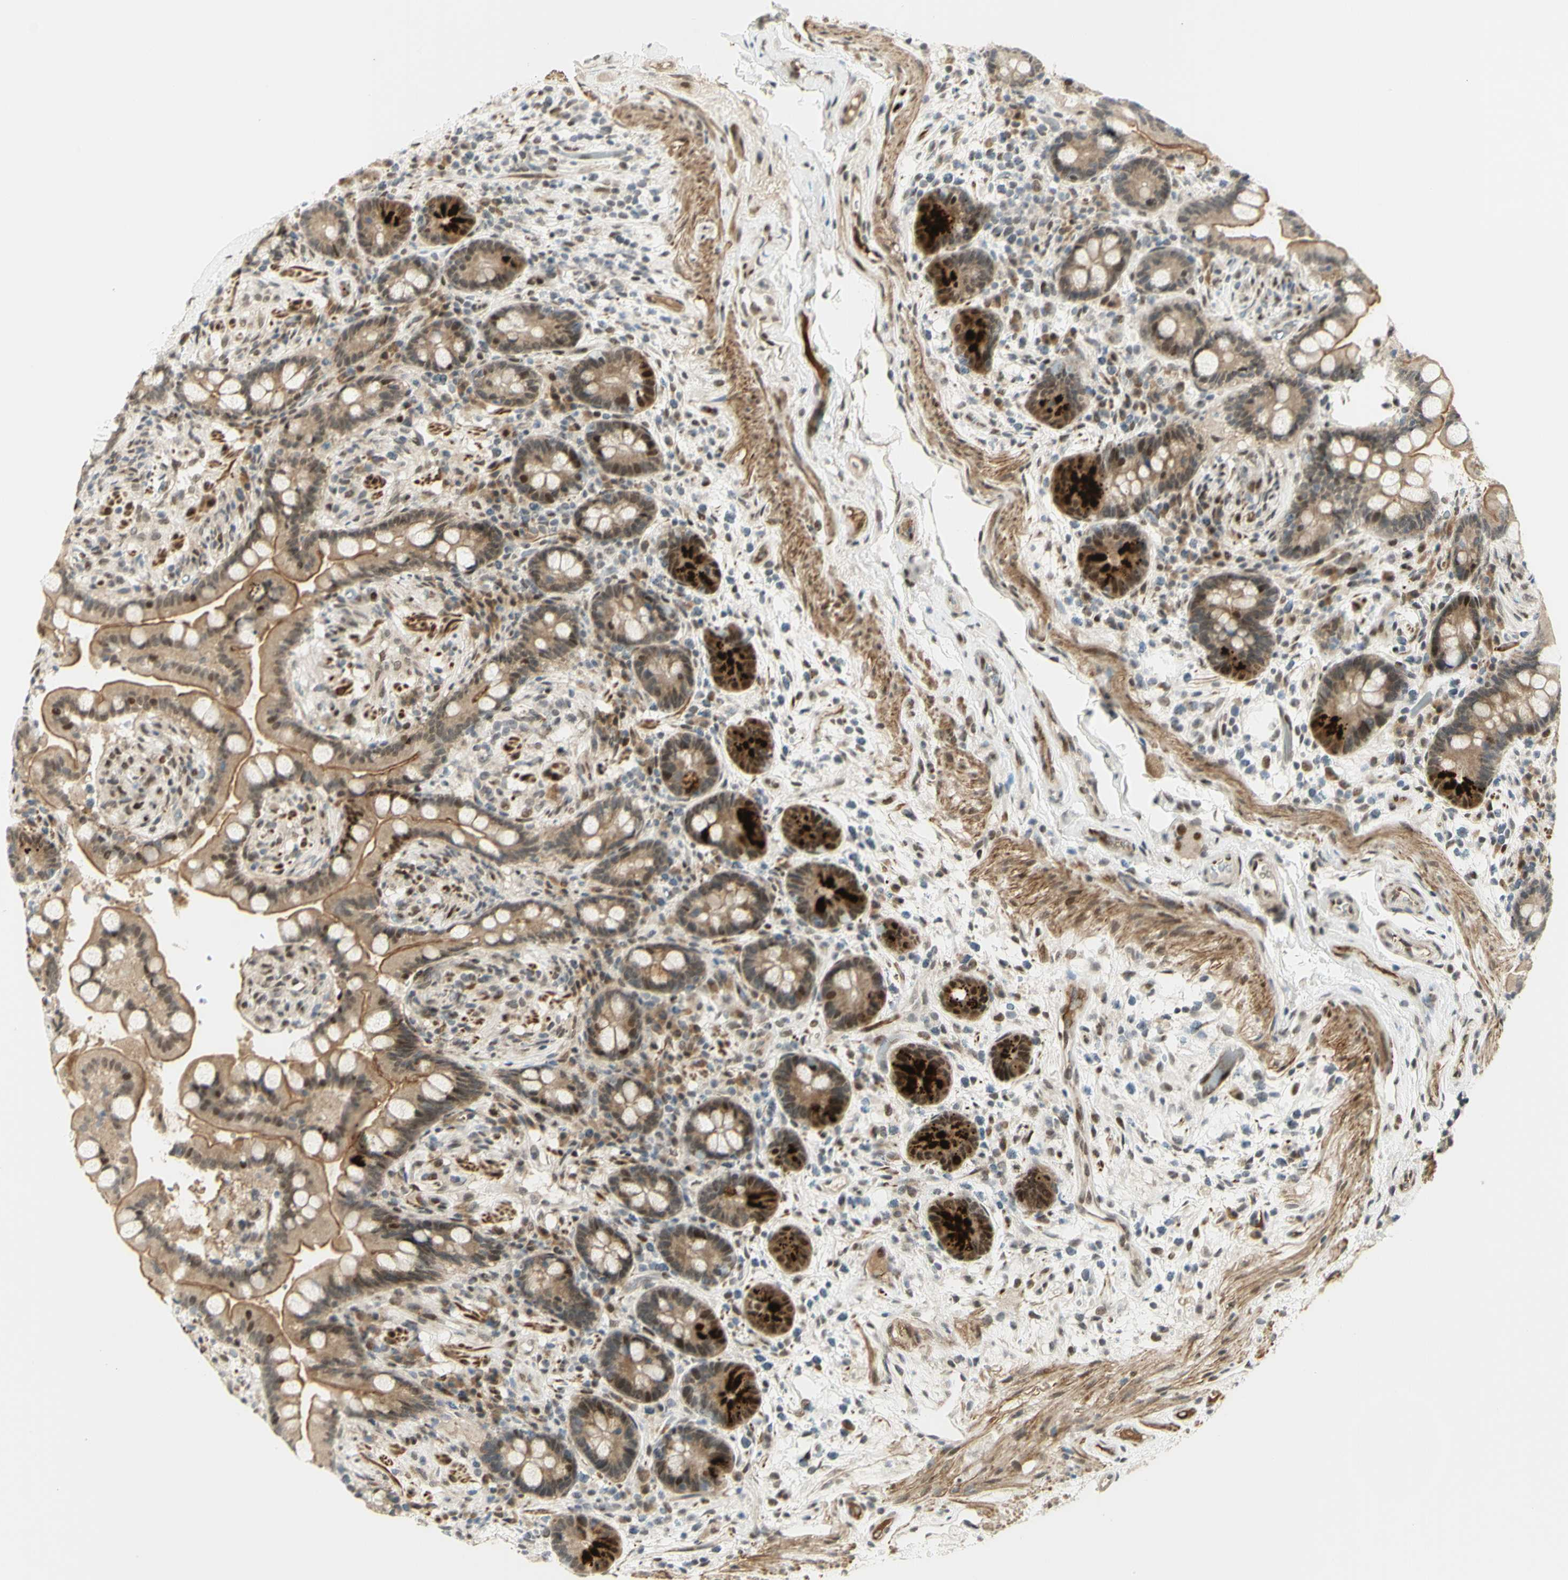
{"staining": {"intensity": "moderate", "quantity": "25%-75%", "location": "cytoplasmic/membranous,nuclear"}, "tissue": "colon", "cell_type": "Endothelial cells", "image_type": "normal", "snomed": [{"axis": "morphology", "description": "Normal tissue, NOS"}, {"axis": "topography", "description": "Colon"}], "caption": "A medium amount of moderate cytoplasmic/membranous,nuclear positivity is appreciated in about 25%-75% of endothelial cells in normal colon.", "gene": "DDX1", "patient": {"sex": "male", "age": 73}}